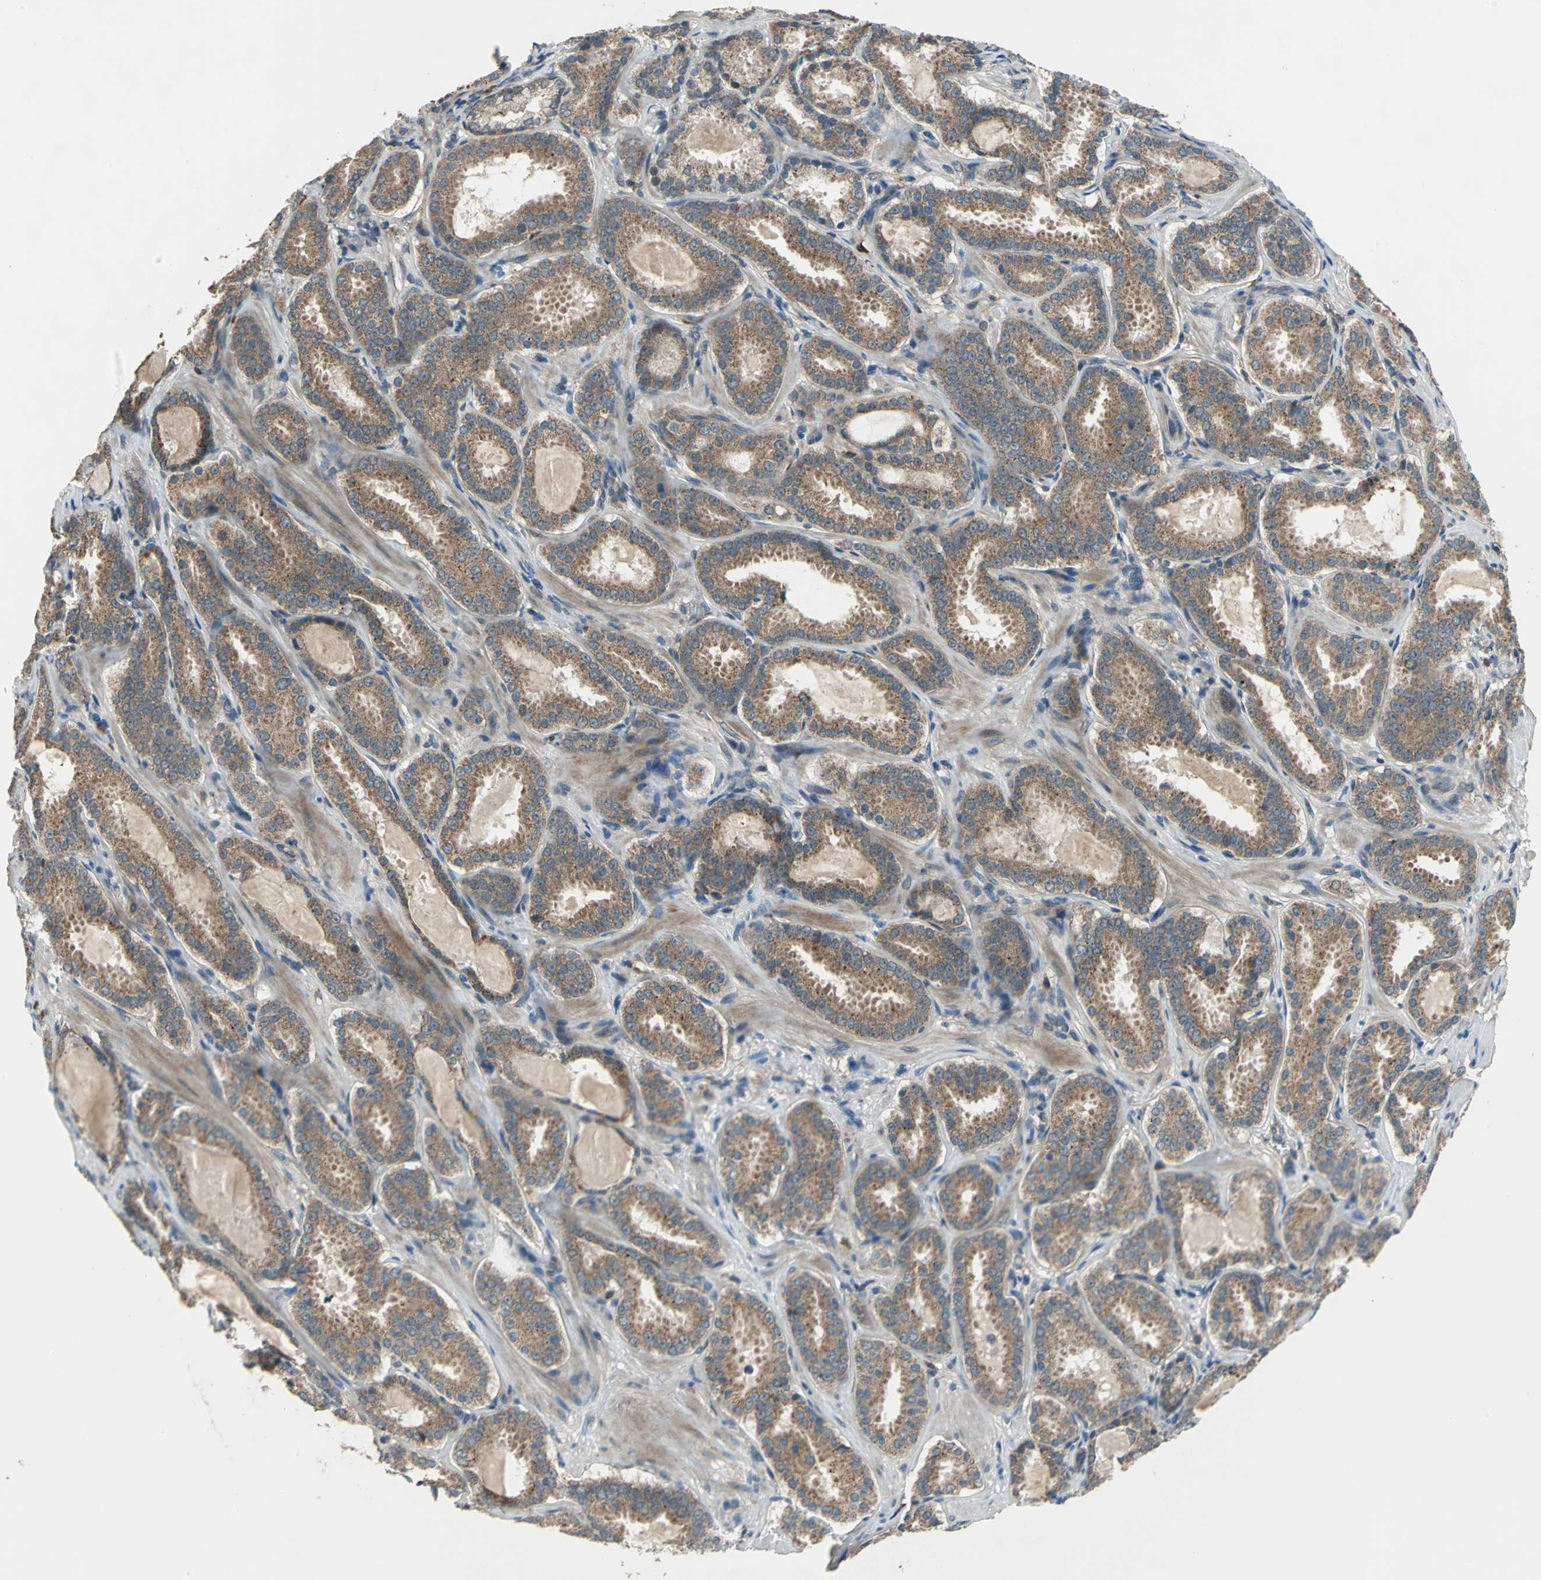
{"staining": {"intensity": "moderate", "quantity": ">75%", "location": "cytoplasmic/membranous"}, "tissue": "prostate cancer", "cell_type": "Tumor cells", "image_type": "cancer", "snomed": [{"axis": "morphology", "description": "Adenocarcinoma, Low grade"}, {"axis": "topography", "description": "Prostate"}], "caption": "Approximately >75% of tumor cells in prostate cancer reveal moderate cytoplasmic/membranous protein positivity as visualized by brown immunohistochemical staining.", "gene": "TRAK1", "patient": {"sex": "male", "age": 59}}